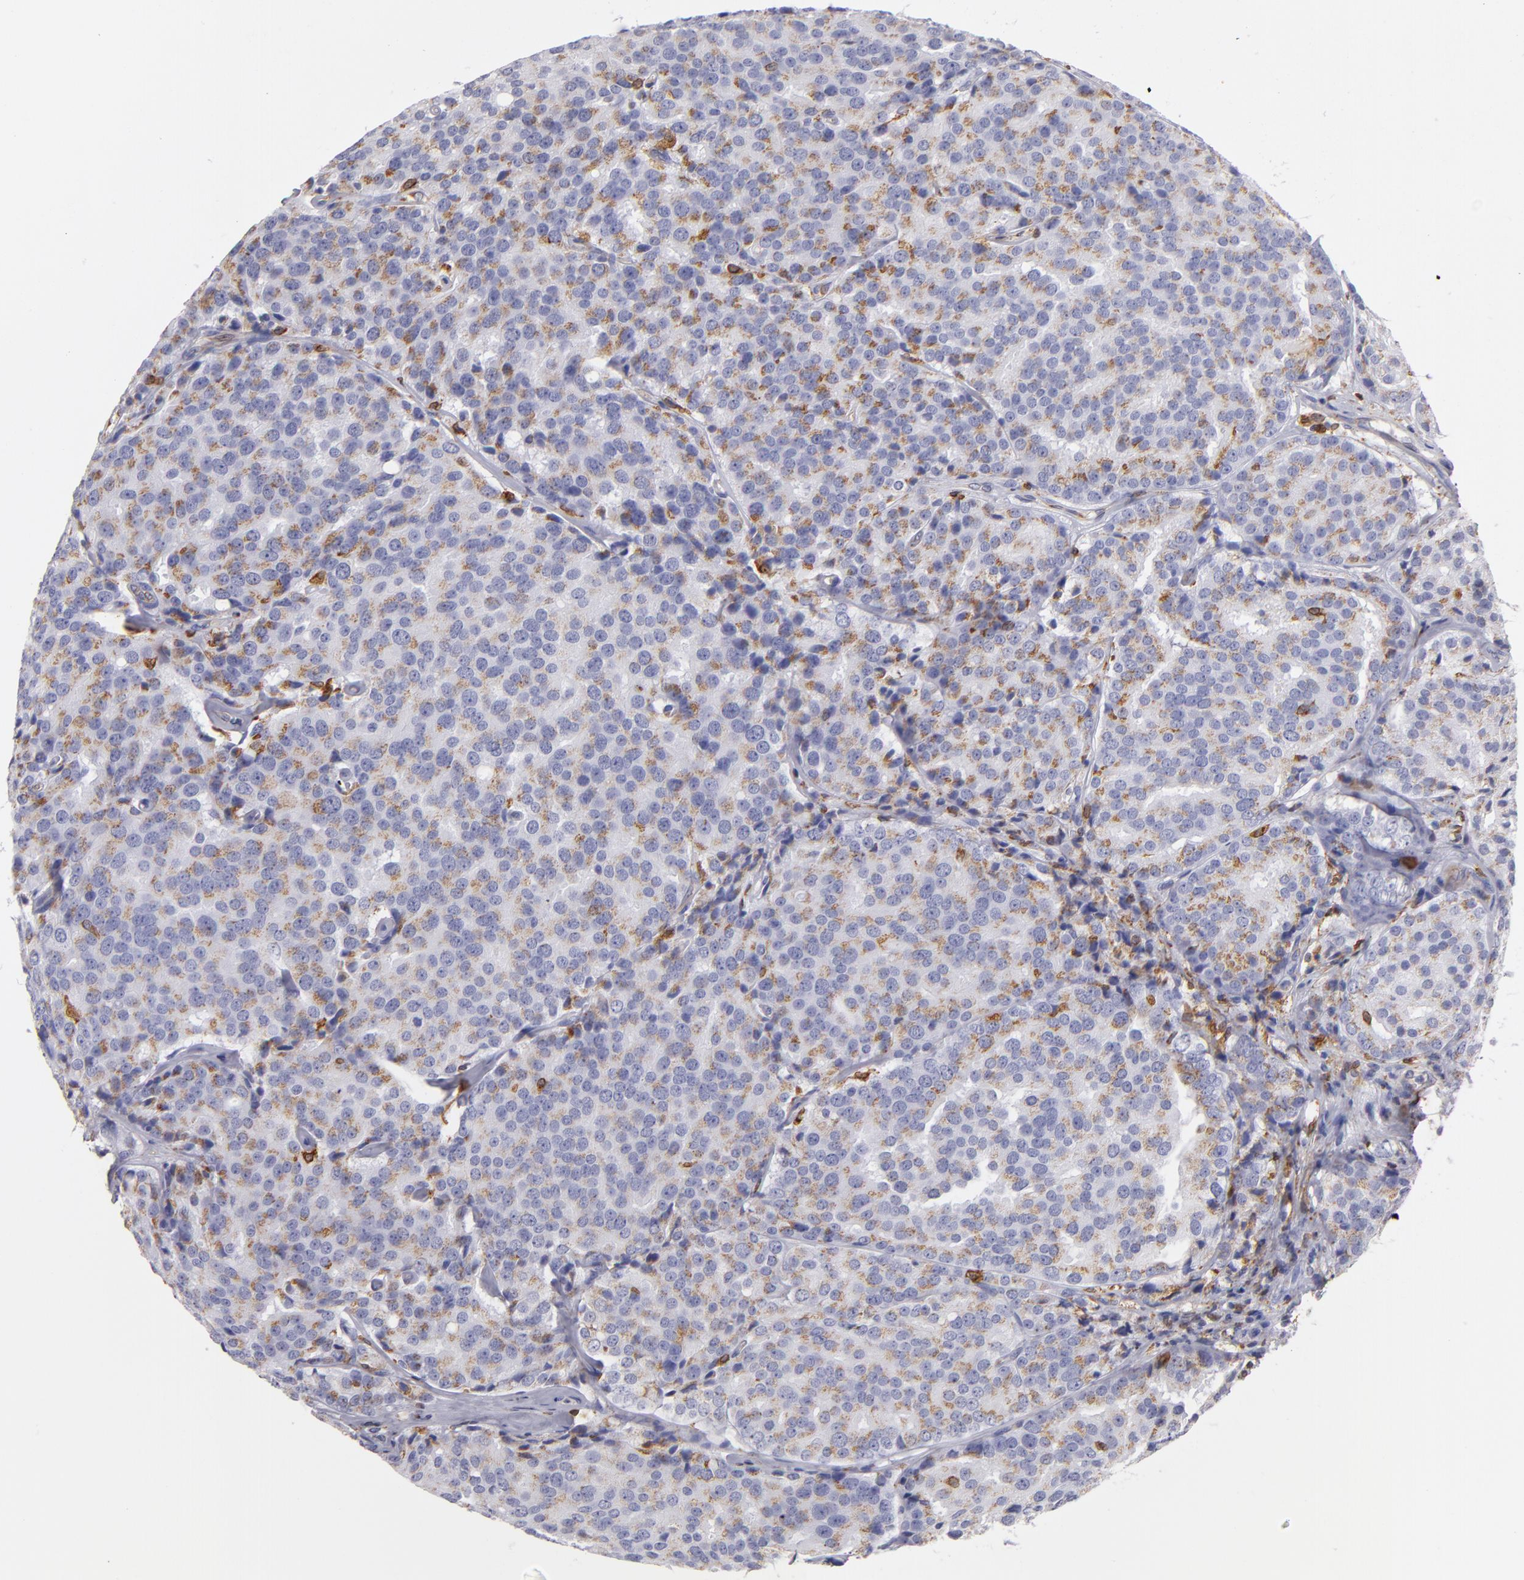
{"staining": {"intensity": "moderate", "quantity": "25%-75%", "location": "cytoplasmic/membranous"}, "tissue": "prostate cancer", "cell_type": "Tumor cells", "image_type": "cancer", "snomed": [{"axis": "morphology", "description": "Adenocarcinoma, High grade"}, {"axis": "topography", "description": "Prostate"}], "caption": "Prostate cancer stained with immunohistochemistry (IHC) displays moderate cytoplasmic/membranous staining in about 25%-75% of tumor cells. (DAB = brown stain, brightfield microscopy at high magnification).", "gene": "CD74", "patient": {"sex": "male", "age": 64}}